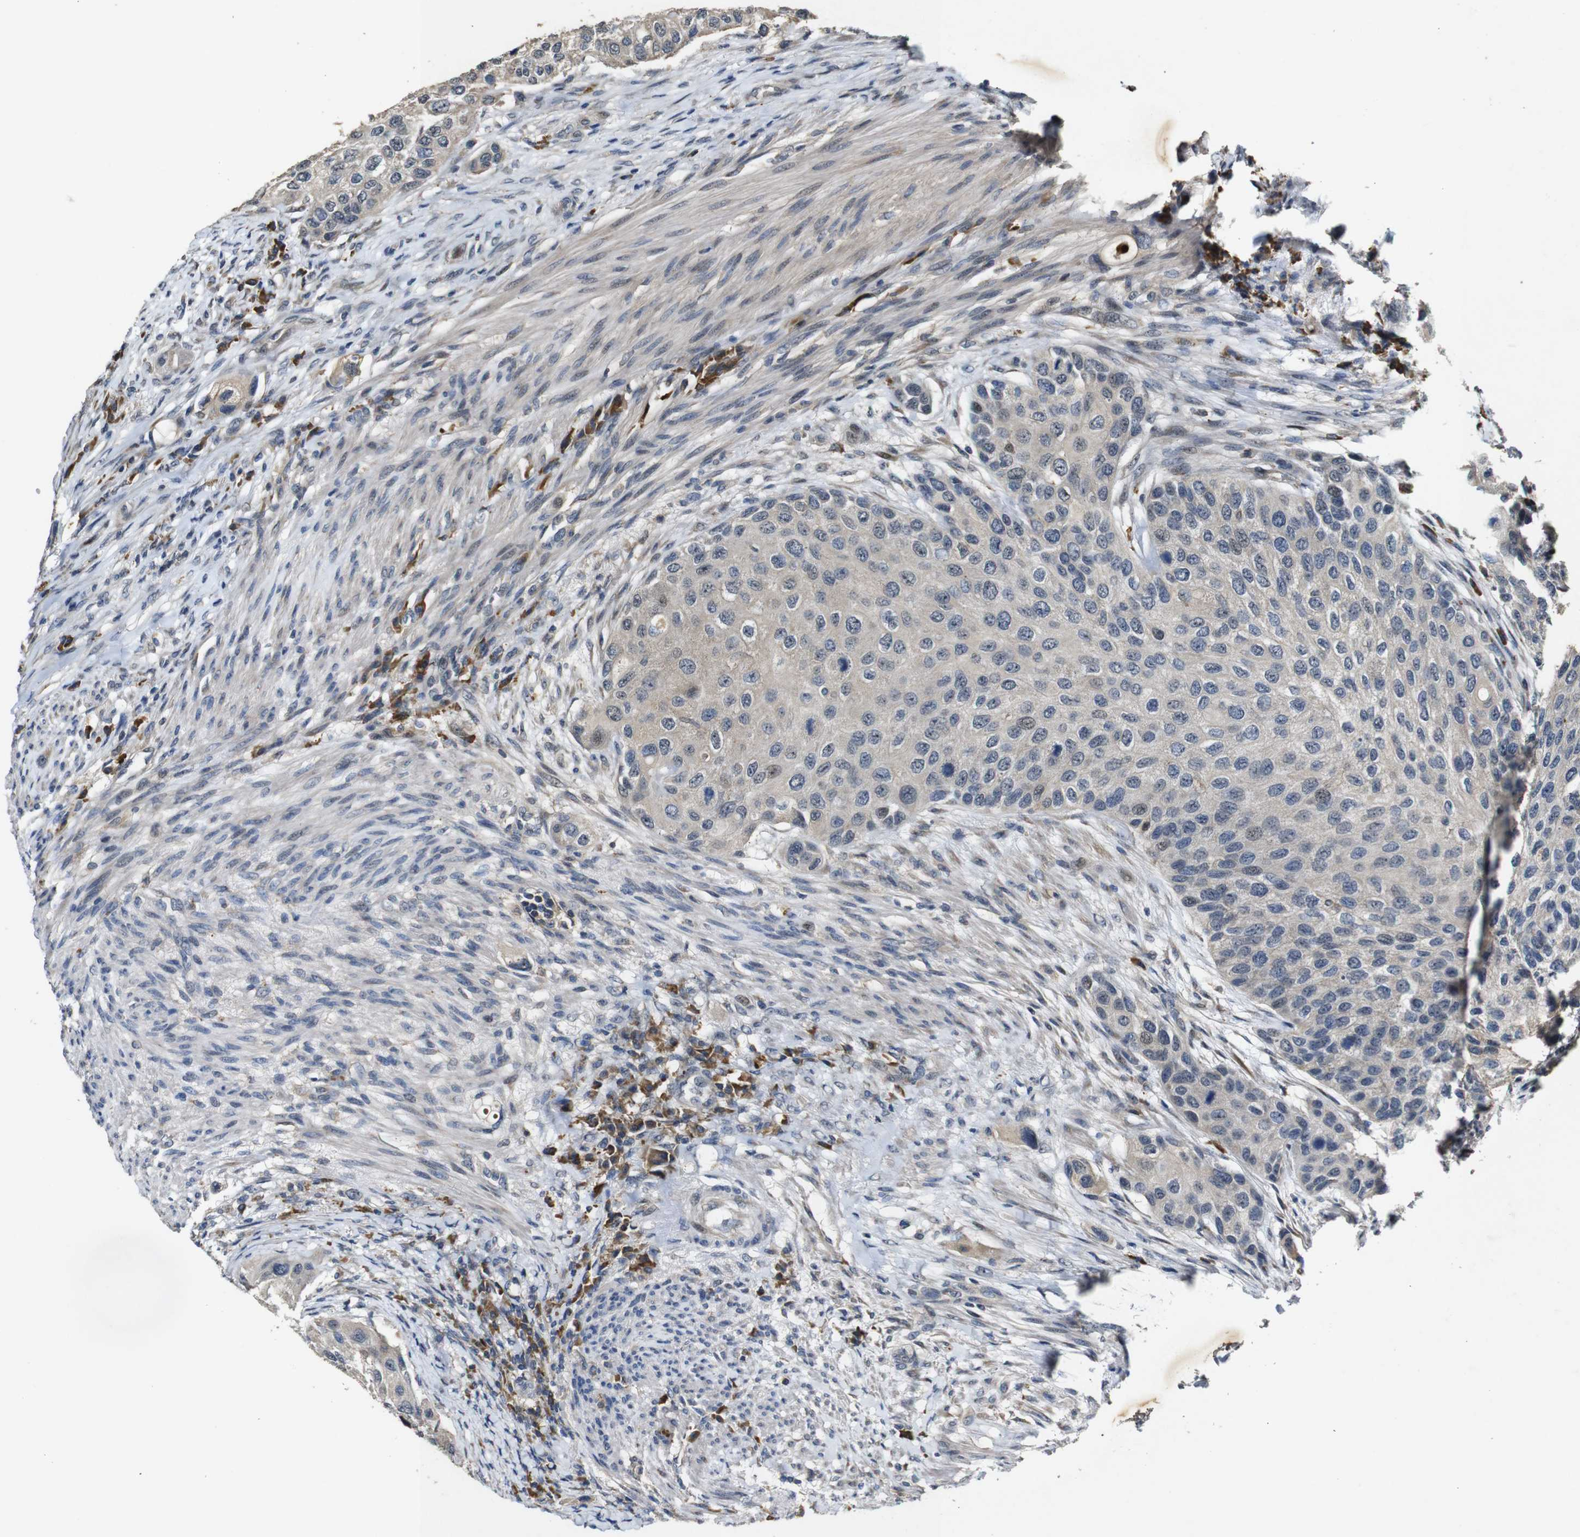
{"staining": {"intensity": "weak", "quantity": "25%-75%", "location": "cytoplasmic/membranous"}, "tissue": "urothelial cancer", "cell_type": "Tumor cells", "image_type": "cancer", "snomed": [{"axis": "morphology", "description": "Urothelial carcinoma, High grade"}, {"axis": "topography", "description": "Urinary bladder"}], "caption": "High-power microscopy captured an immunohistochemistry histopathology image of urothelial cancer, revealing weak cytoplasmic/membranous positivity in approximately 25%-75% of tumor cells.", "gene": "MAGI2", "patient": {"sex": "female", "age": 56}}